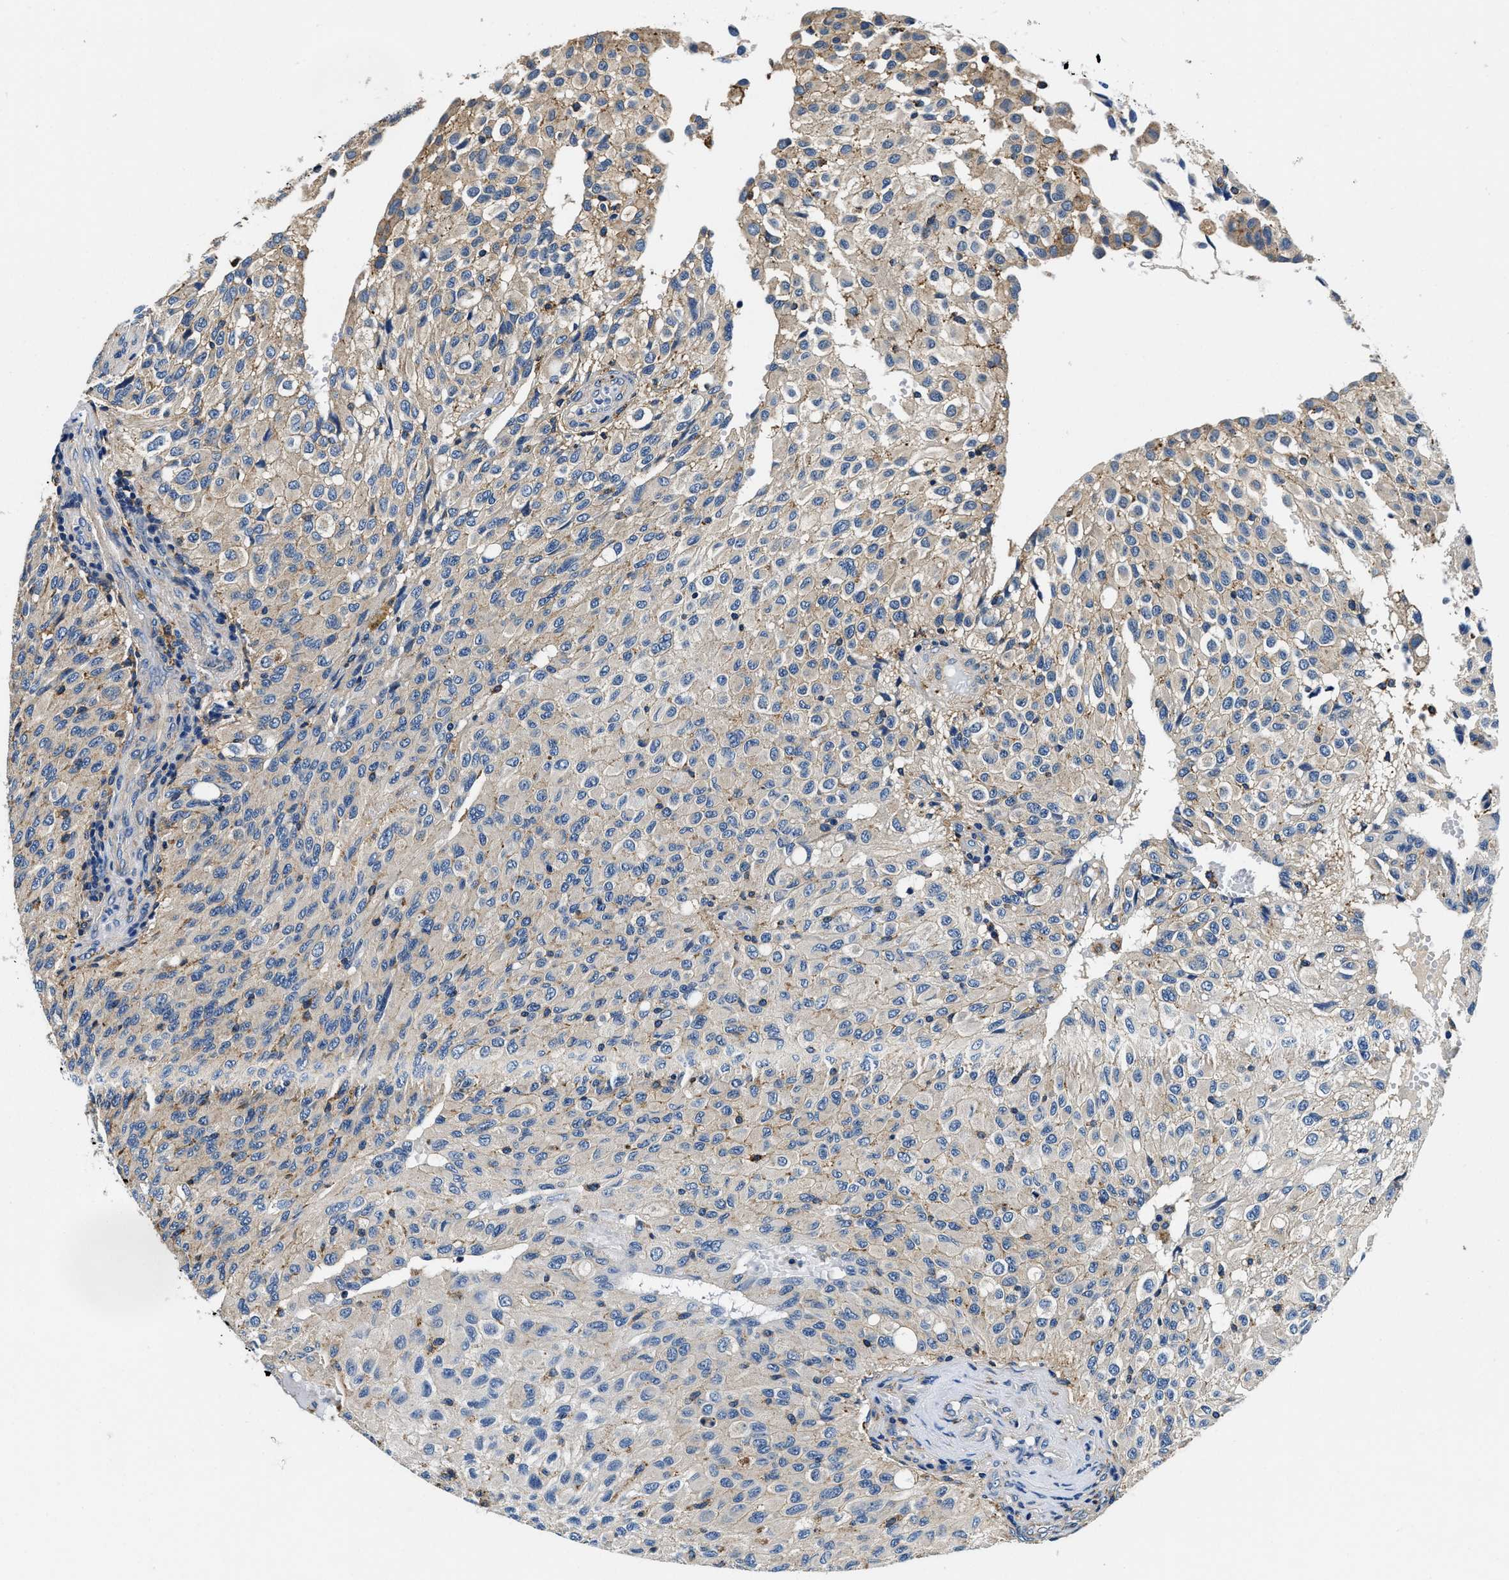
{"staining": {"intensity": "moderate", "quantity": "<25%", "location": "cytoplasmic/membranous"}, "tissue": "glioma", "cell_type": "Tumor cells", "image_type": "cancer", "snomed": [{"axis": "morphology", "description": "Glioma, malignant, High grade"}, {"axis": "topography", "description": "Brain"}], "caption": "Protein staining of high-grade glioma (malignant) tissue reveals moderate cytoplasmic/membranous positivity in about <25% of tumor cells.", "gene": "ZFAND3", "patient": {"sex": "male", "age": 32}}